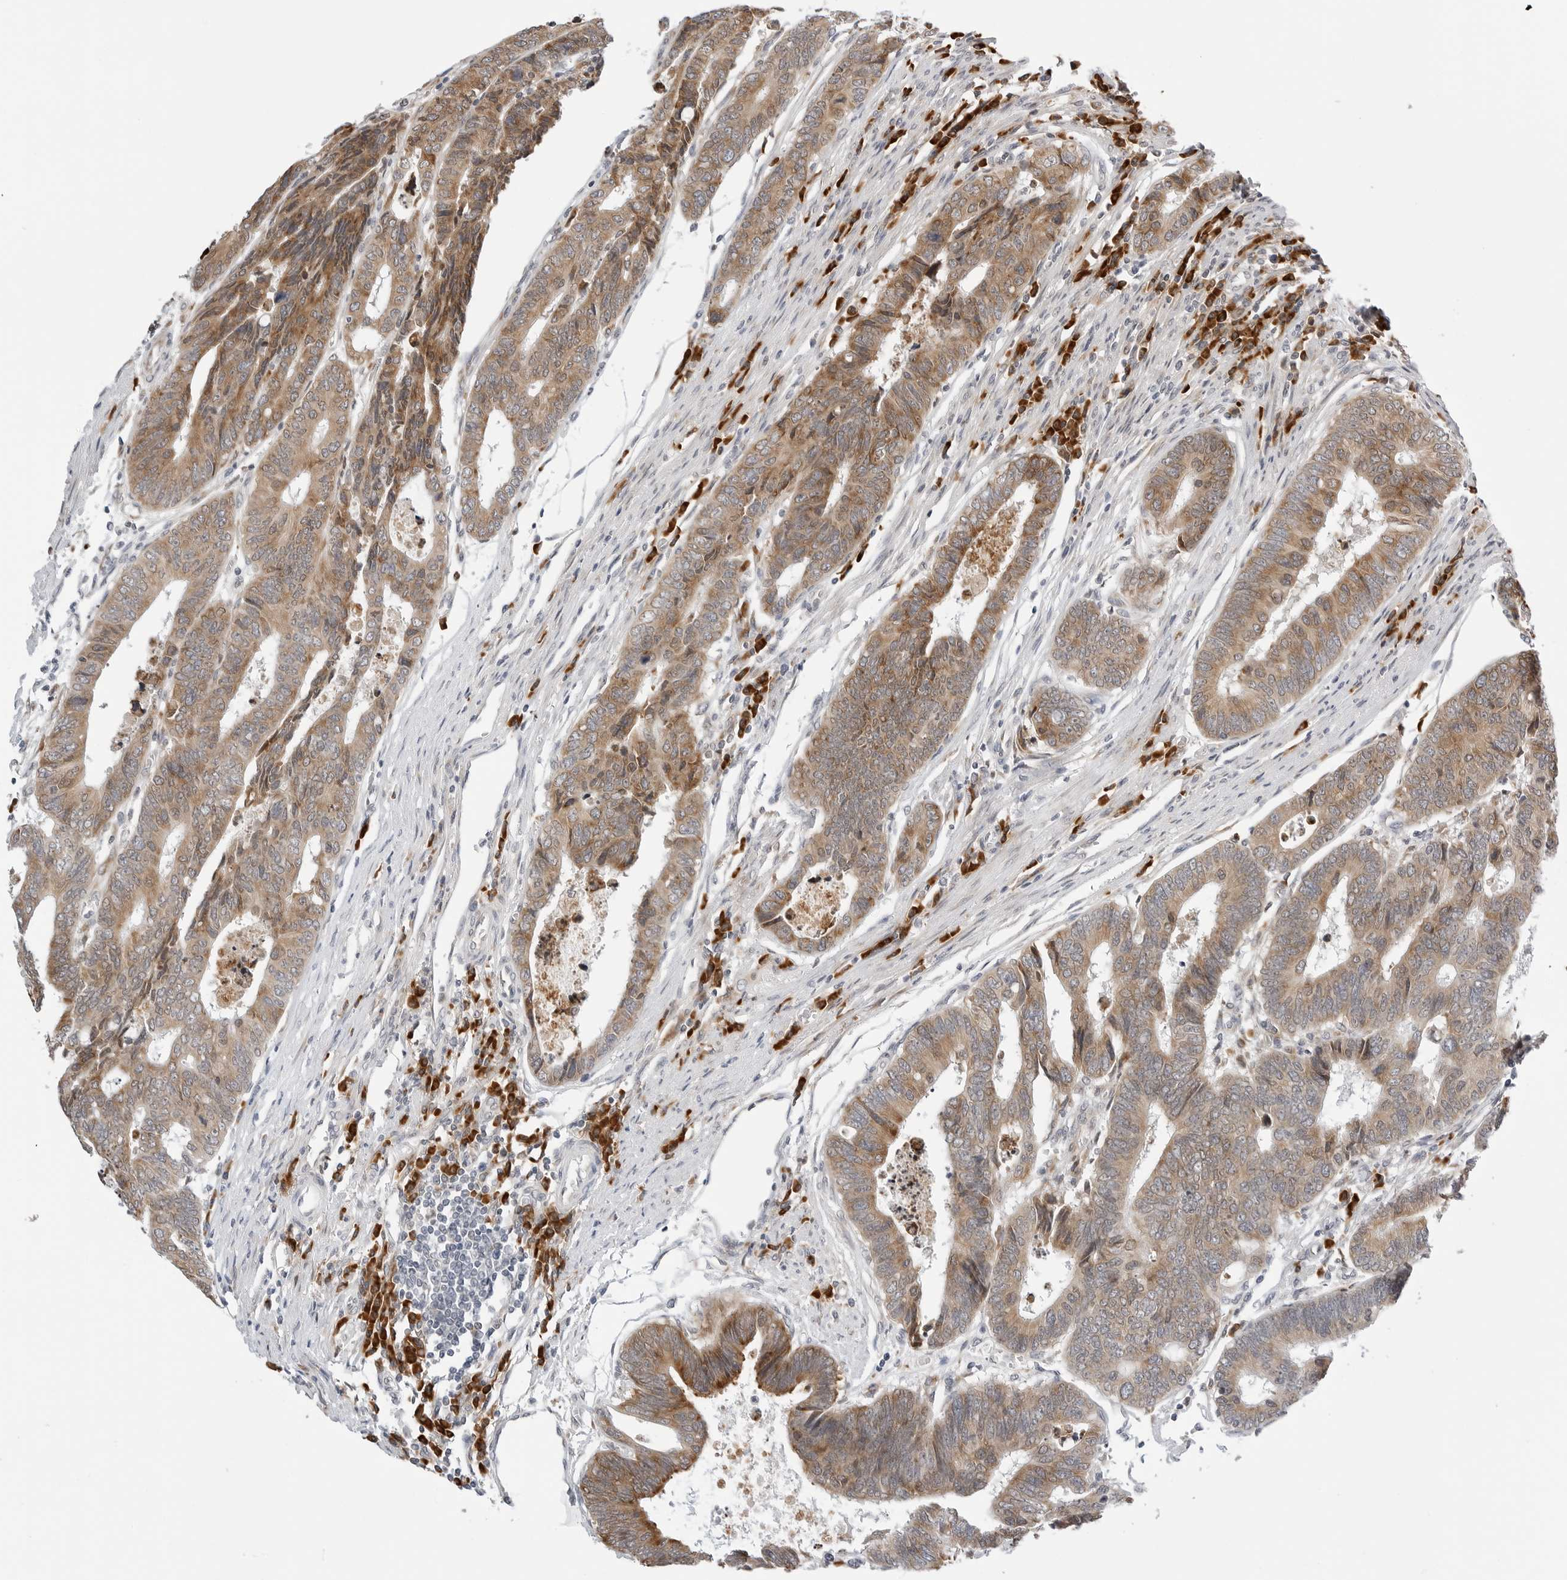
{"staining": {"intensity": "moderate", "quantity": ">75%", "location": "cytoplasmic/membranous"}, "tissue": "colorectal cancer", "cell_type": "Tumor cells", "image_type": "cancer", "snomed": [{"axis": "morphology", "description": "Adenocarcinoma, NOS"}, {"axis": "topography", "description": "Rectum"}], "caption": "Immunohistochemical staining of colorectal cancer (adenocarcinoma) shows medium levels of moderate cytoplasmic/membranous protein positivity in about >75% of tumor cells. Ihc stains the protein of interest in brown and the nuclei are stained blue.", "gene": "RPN1", "patient": {"sex": "male", "age": 84}}